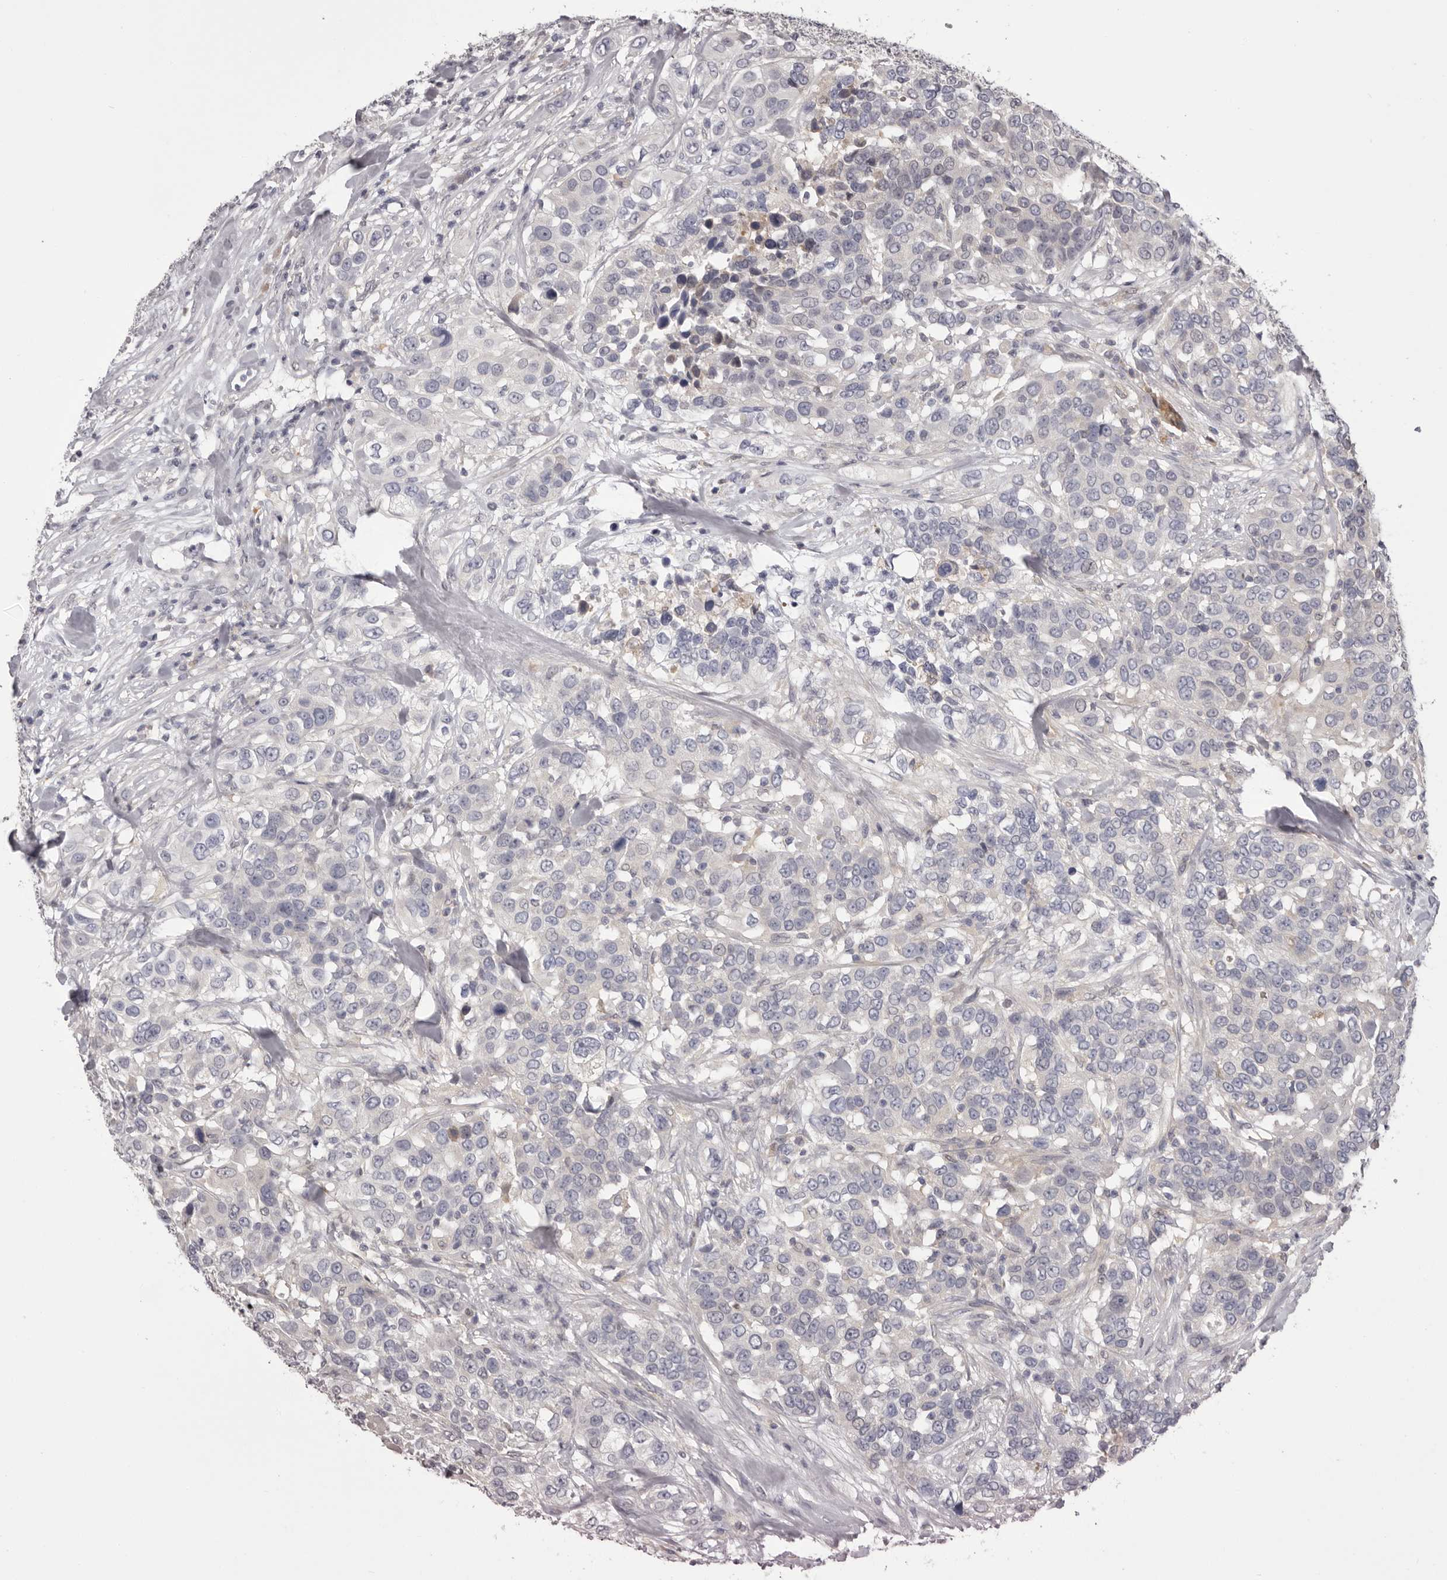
{"staining": {"intensity": "negative", "quantity": "none", "location": "none"}, "tissue": "urothelial cancer", "cell_type": "Tumor cells", "image_type": "cancer", "snomed": [{"axis": "morphology", "description": "Urothelial carcinoma, High grade"}, {"axis": "topography", "description": "Urinary bladder"}], "caption": "High-grade urothelial carcinoma was stained to show a protein in brown. There is no significant expression in tumor cells.", "gene": "MDH1", "patient": {"sex": "female", "age": 80}}